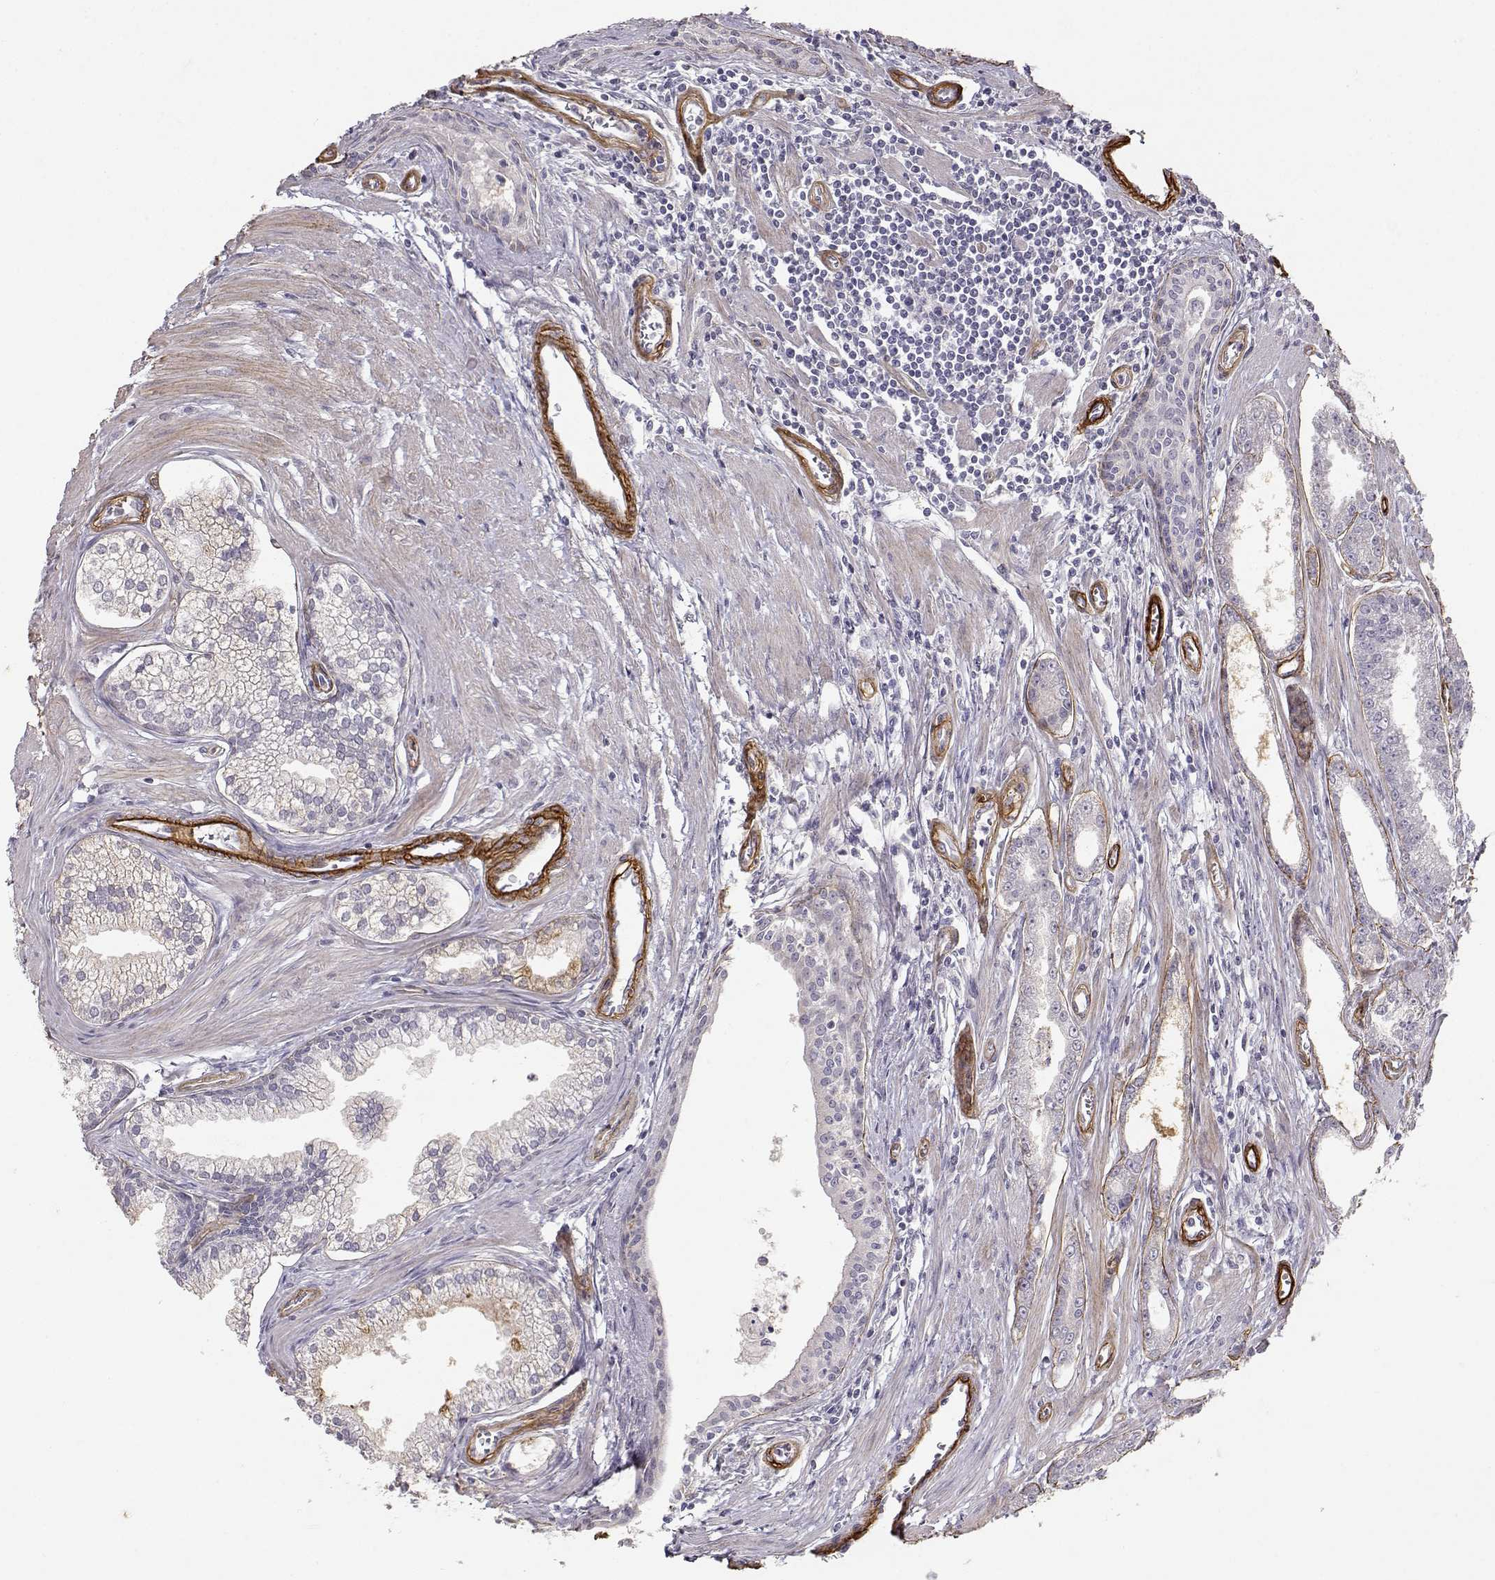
{"staining": {"intensity": "negative", "quantity": "none", "location": "none"}, "tissue": "prostate cancer", "cell_type": "Tumor cells", "image_type": "cancer", "snomed": [{"axis": "morphology", "description": "Adenocarcinoma, NOS"}, {"axis": "topography", "description": "Prostate"}], "caption": "DAB (3,3'-diaminobenzidine) immunohistochemical staining of human prostate cancer (adenocarcinoma) exhibits no significant positivity in tumor cells.", "gene": "LAMA5", "patient": {"sex": "male", "age": 71}}